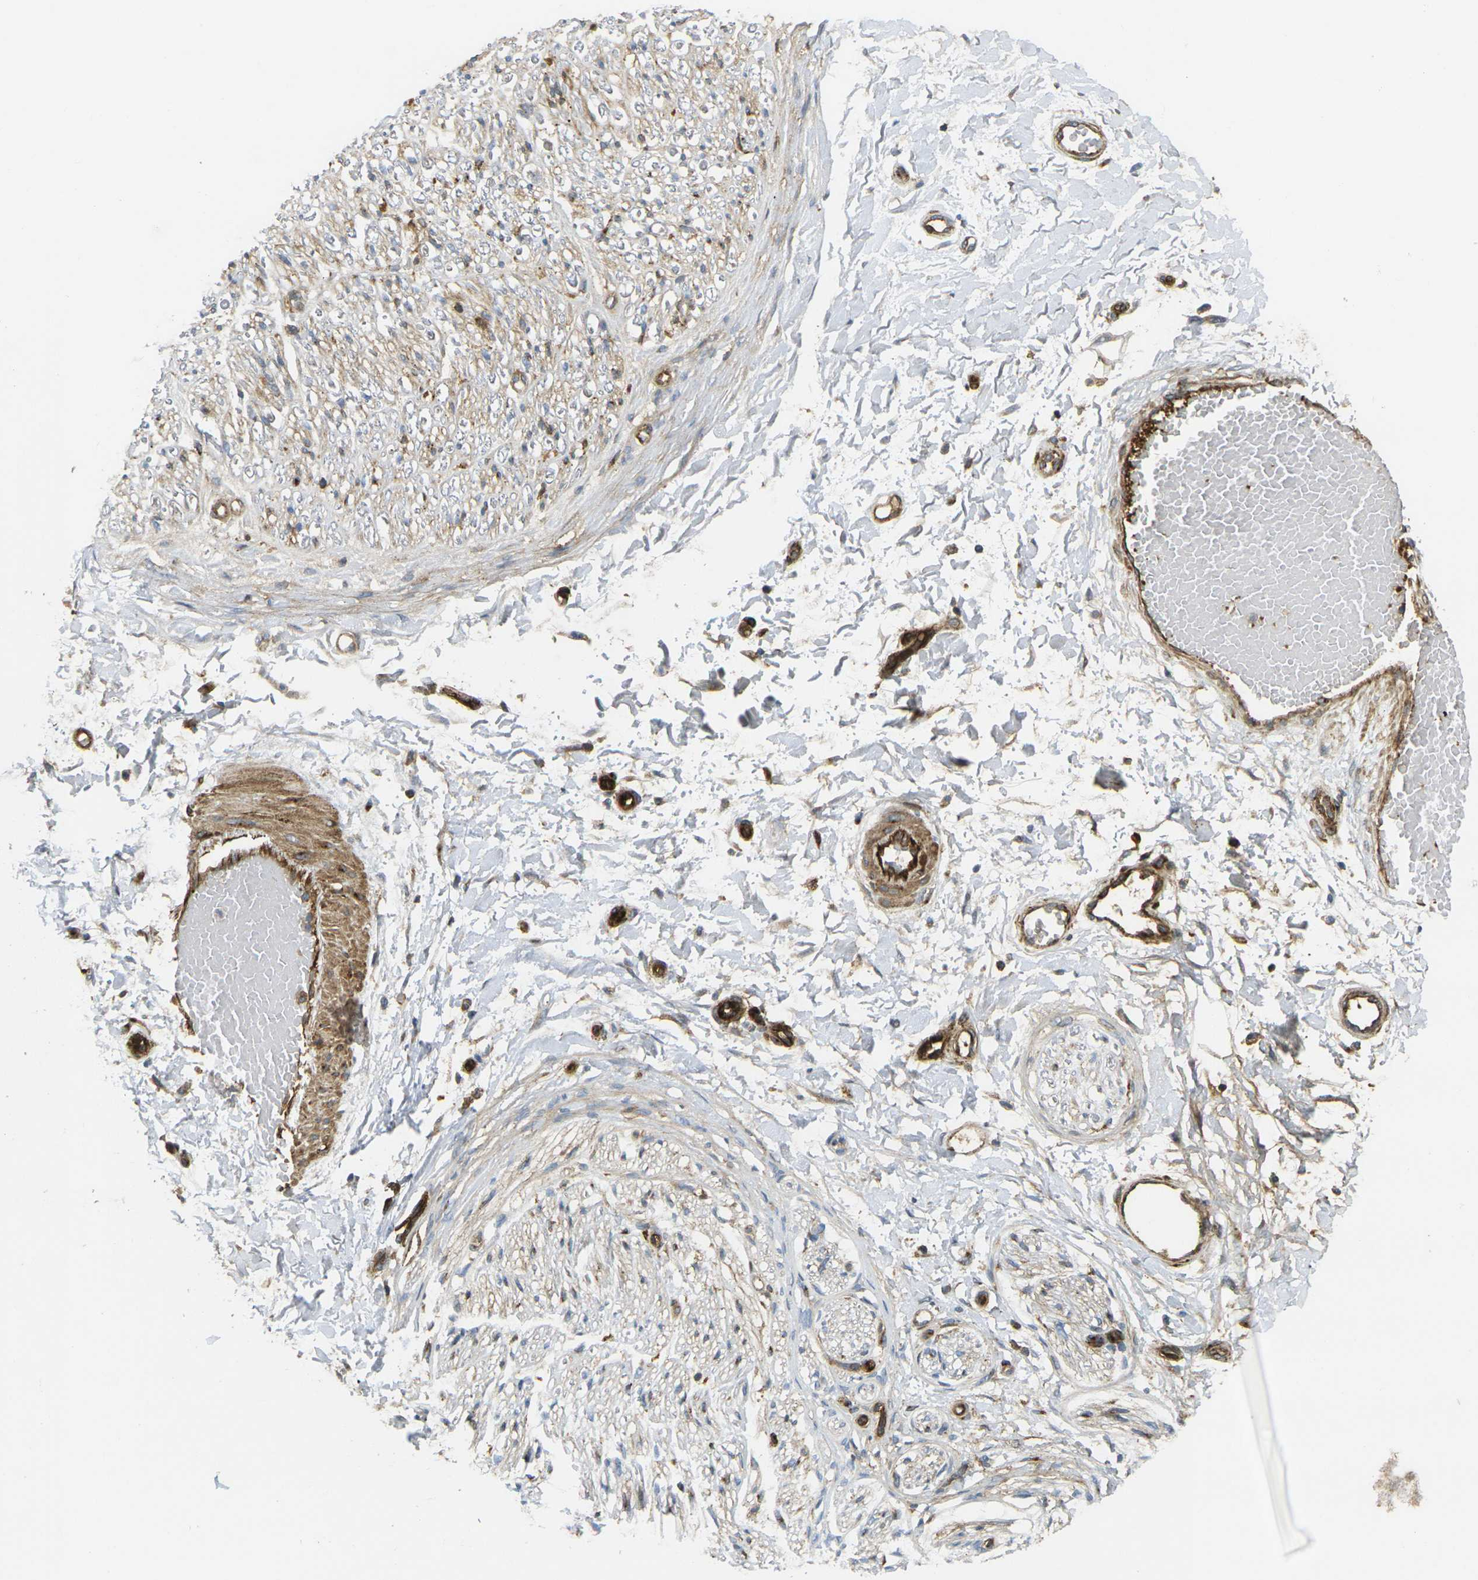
{"staining": {"intensity": "weak", "quantity": ">75%", "location": "cytoplasmic/membranous"}, "tissue": "adipose tissue", "cell_type": "Adipocytes", "image_type": "normal", "snomed": [{"axis": "morphology", "description": "Normal tissue, NOS"}, {"axis": "morphology", "description": "Squamous cell carcinoma, NOS"}, {"axis": "topography", "description": "Skin"}, {"axis": "topography", "description": "Peripheral nerve tissue"}], "caption": "The micrograph exhibits staining of normal adipose tissue, revealing weak cytoplasmic/membranous protein expression (brown color) within adipocytes.", "gene": "ECE1", "patient": {"sex": "male", "age": 83}}